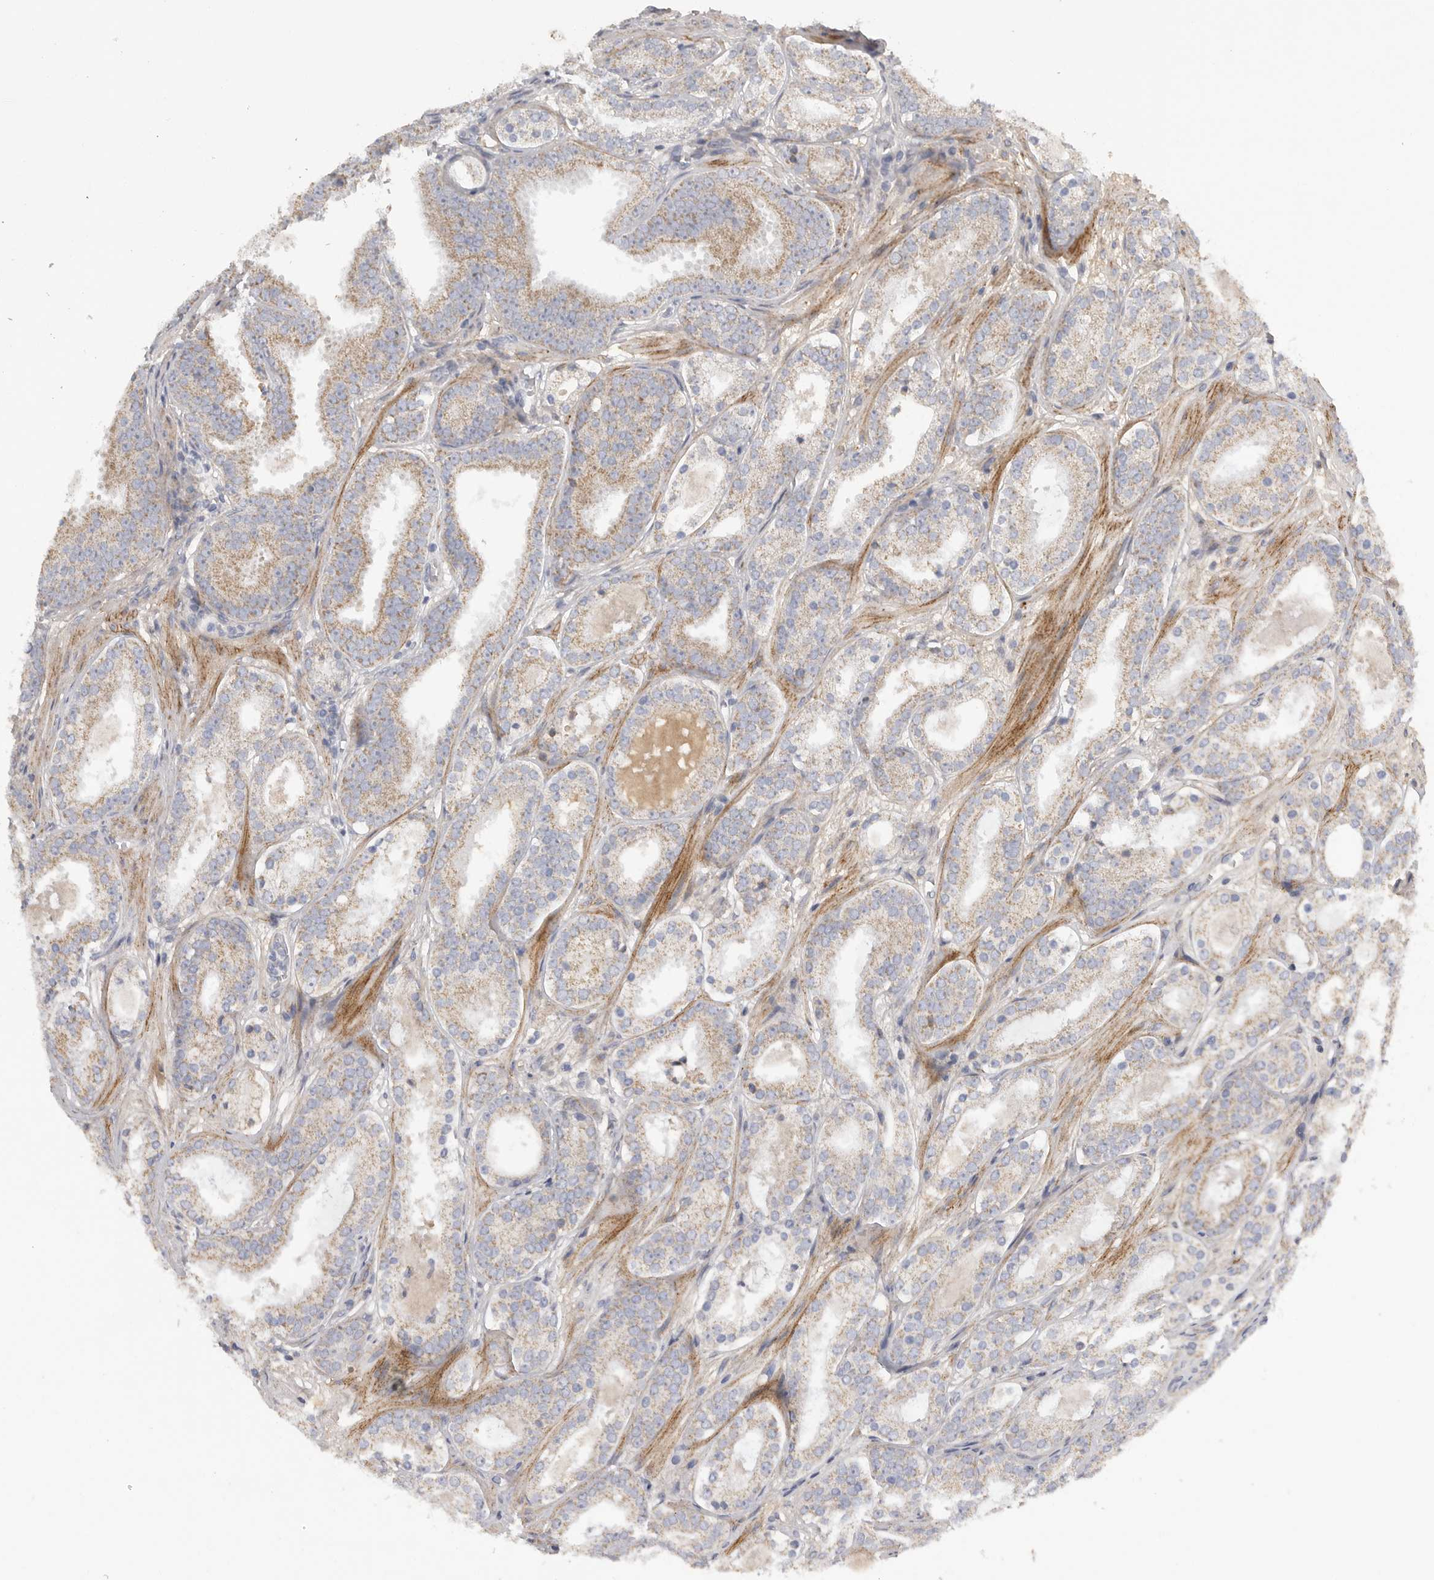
{"staining": {"intensity": "moderate", "quantity": ">75%", "location": "cytoplasmic/membranous"}, "tissue": "prostate cancer", "cell_type": "Tumor cells", "image_type": "cancer", "snomed": [{"axis": "morphology", "description": "Adenocarcinoma, Low grade"}, {"axis": "topography", "description": "Prostate"}], "caption": "There is medium levels of moderate cytoplasmic/membranous positivity in tumor cells of prostate cancer, as demonstrated by immunohistochemical staining (brown color).", "gene": "SDC3", "patient": {"sex": "male", "age": 69}}